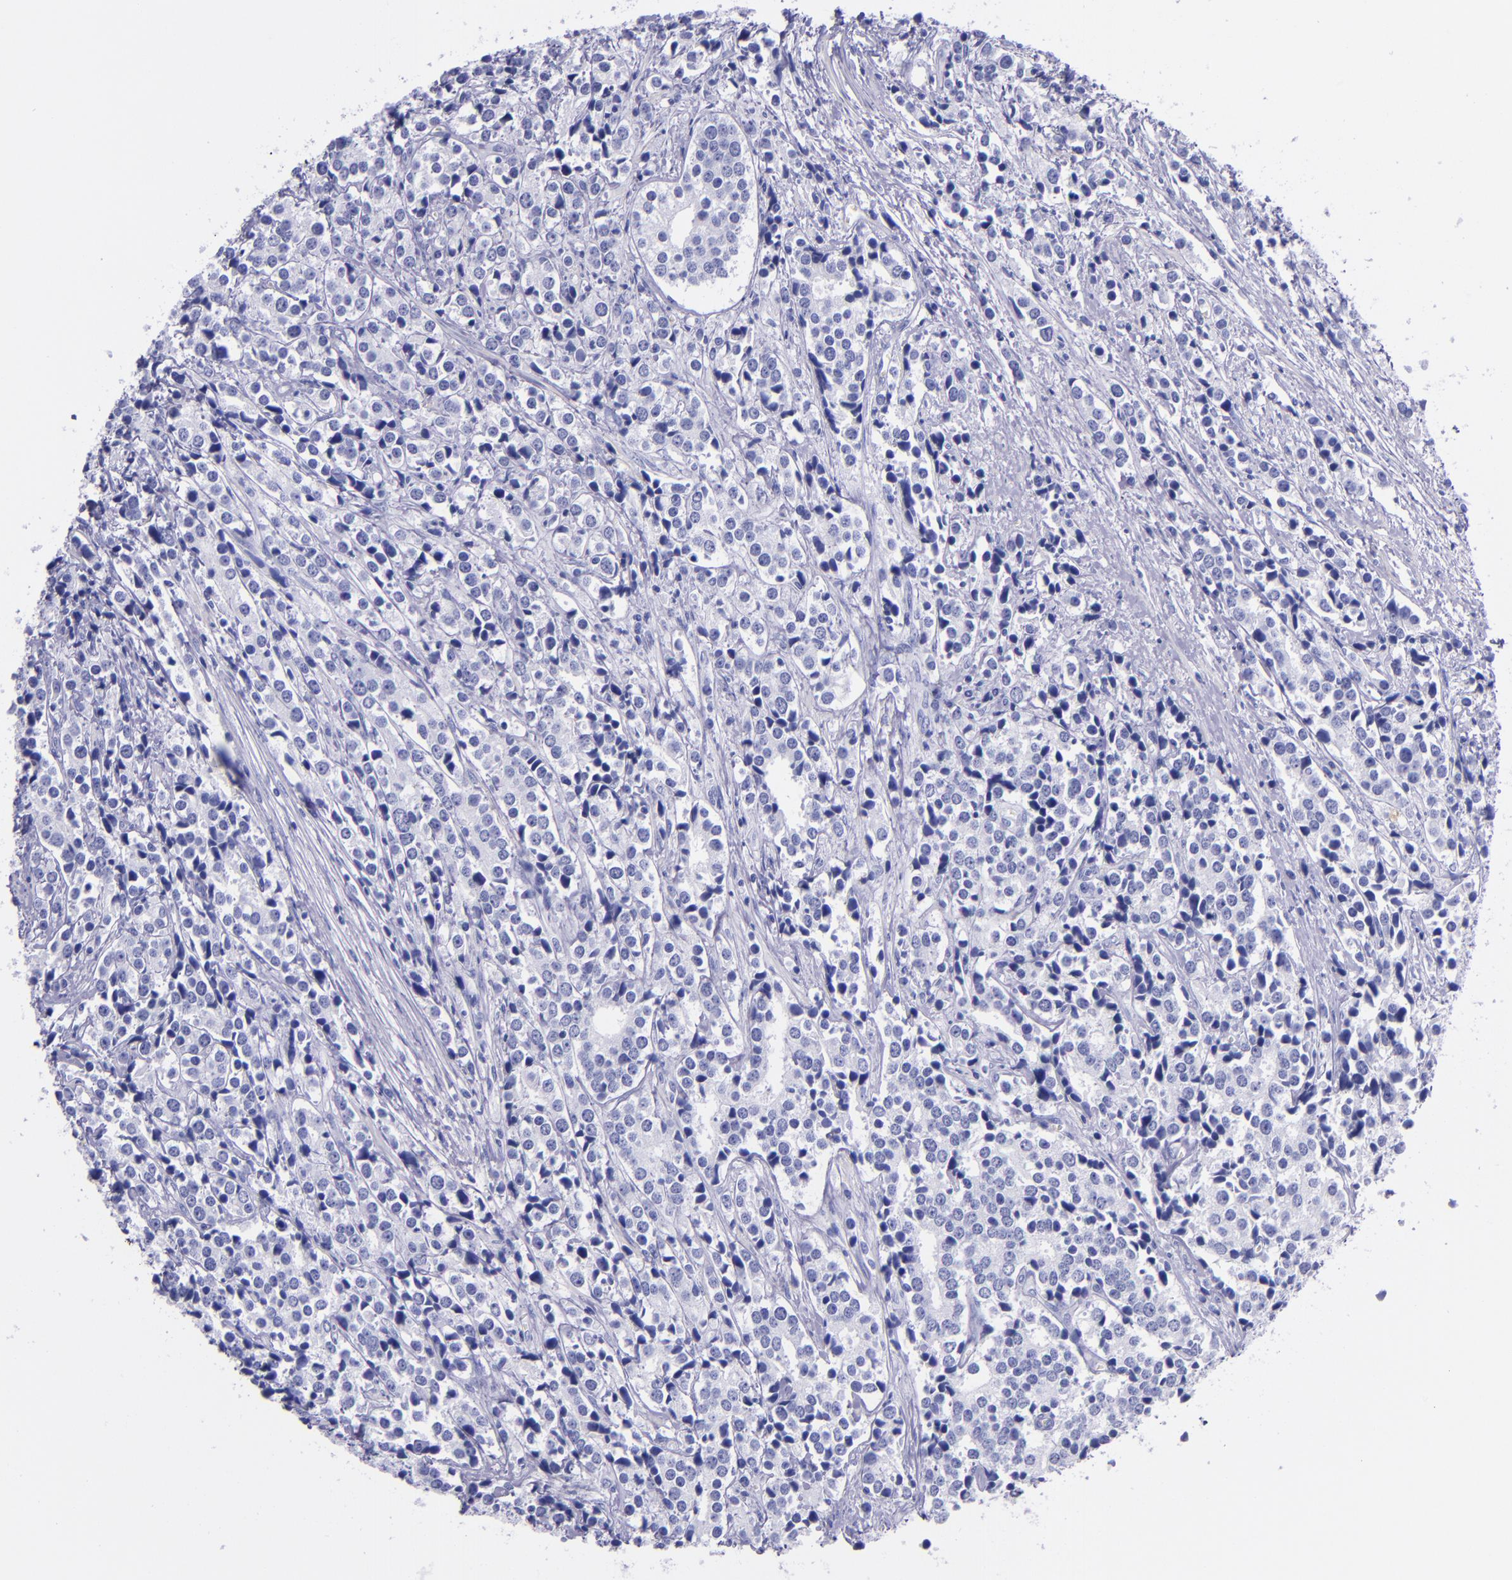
{"staining": {"intensity": "negative", "quantity": "none", "location": "none"}, "tissue": "prostate cancer", "cell_type": "Tumor cells", "image_type": "cancer", "snomed": [{"axis": "morphology", "description": "Adenocarcinoma, High grade"}, {"axis": "topography", "description": "Prostate"}], "caption": "There is no significant positivity in tumor cells of prostate cancer. The staining is performed using DAB brown chromogen with nuclei counter-stained in using hematoxylin.", "gene": "SLPI", "patient": {"sex": "male", "age": 71}}